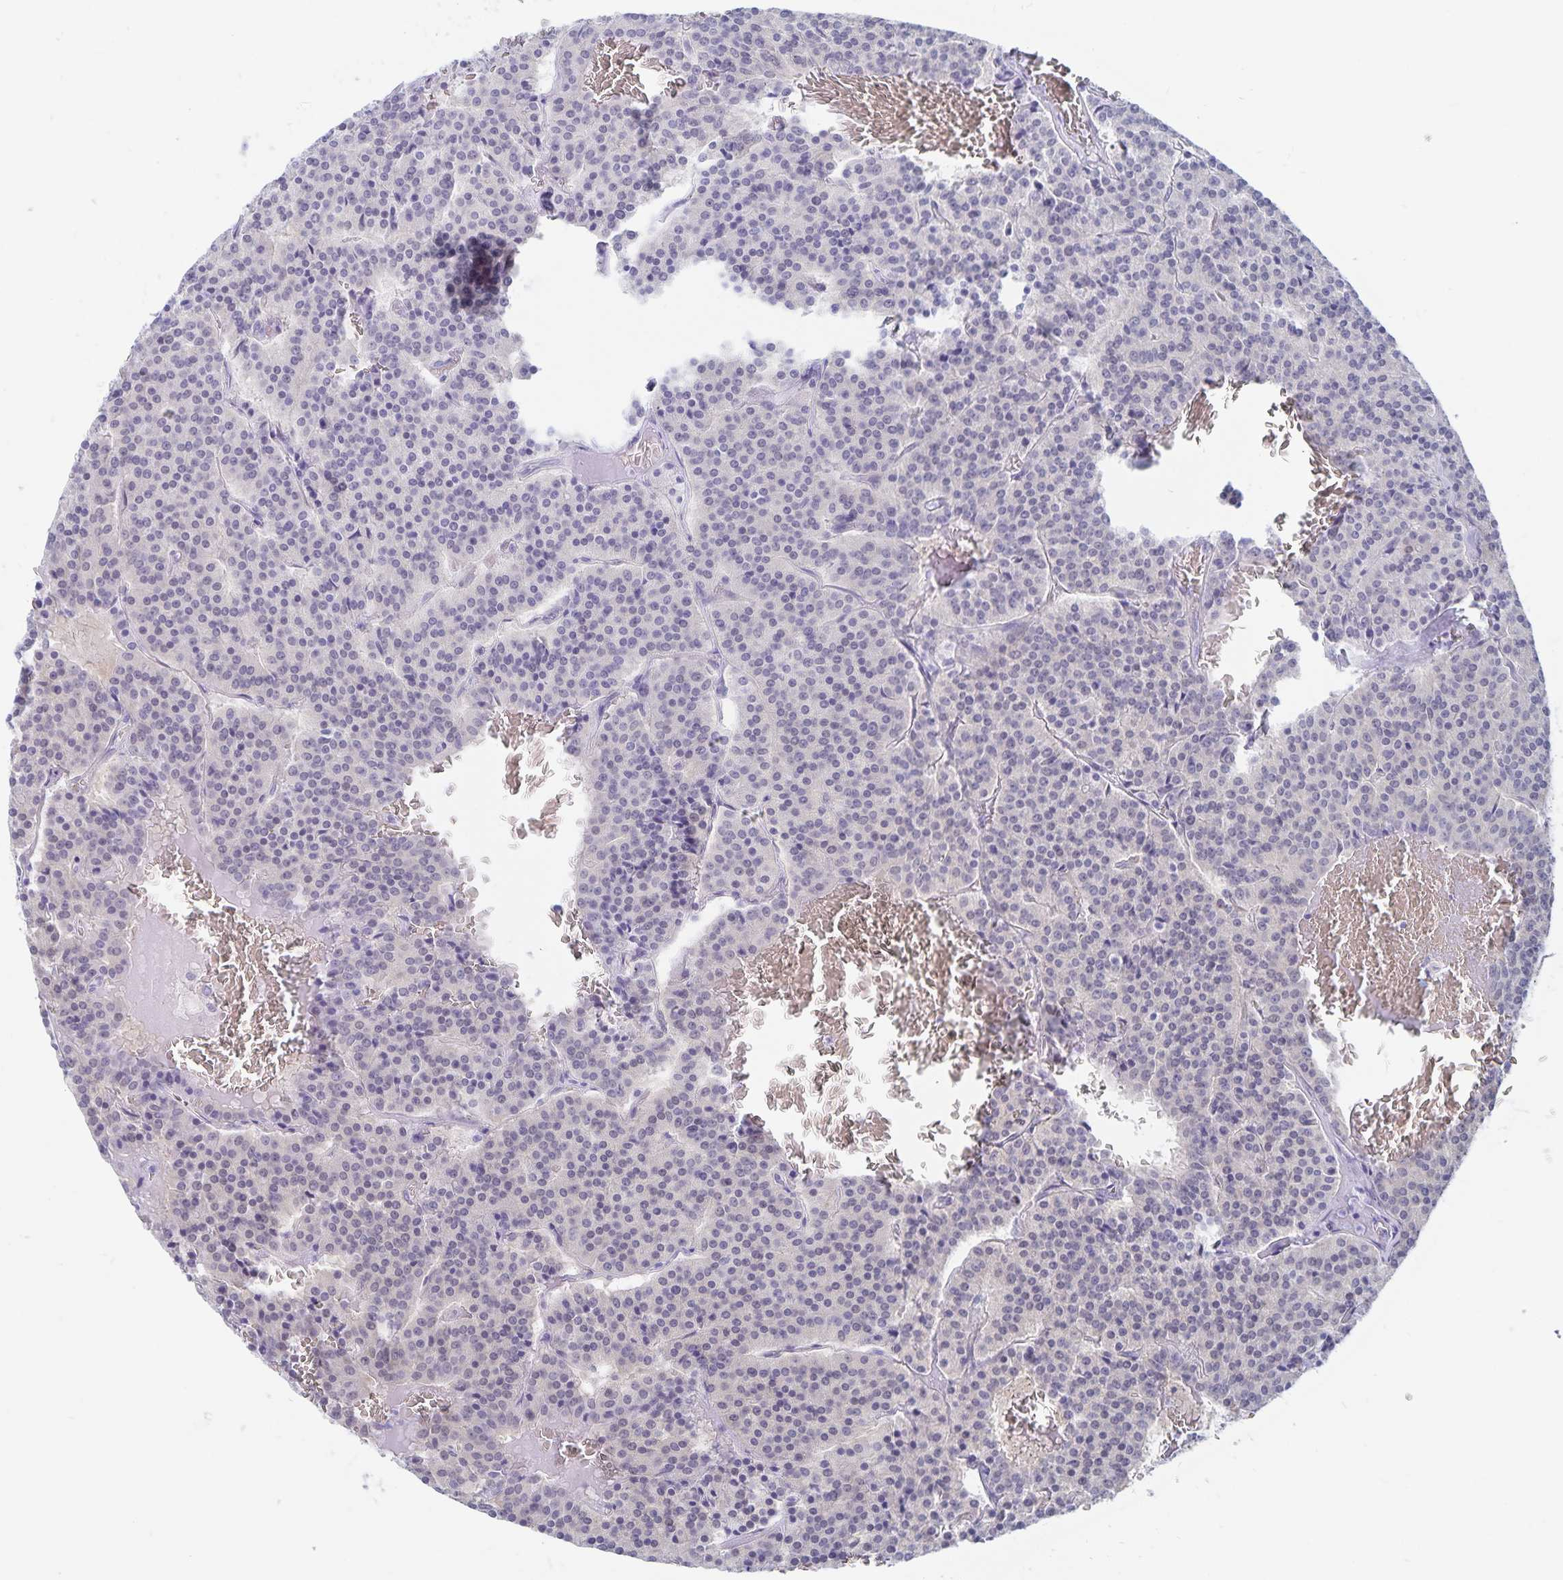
{"staining": {"intensity": "negative", "quantity": "none", "location": "none"}, "tissue": "carcinoid", "cell_type": "Tumor cells", "image_type": "cancer", "snomed": [{"axis": "morphology", "description": "Carcinoid, malignant, NOS"}, {"axis": "topography", "description": "Lung"}], "caption": "DAB immunohistochemical staining of human carcinoid demonstrates no significant staining in tumor cells. The staining is performed using DAB brown chromogen with nuclei counter-stained in using hematoxylin.", "gene": "BAG6", "patient": {"sex": "male", "age": 70}}